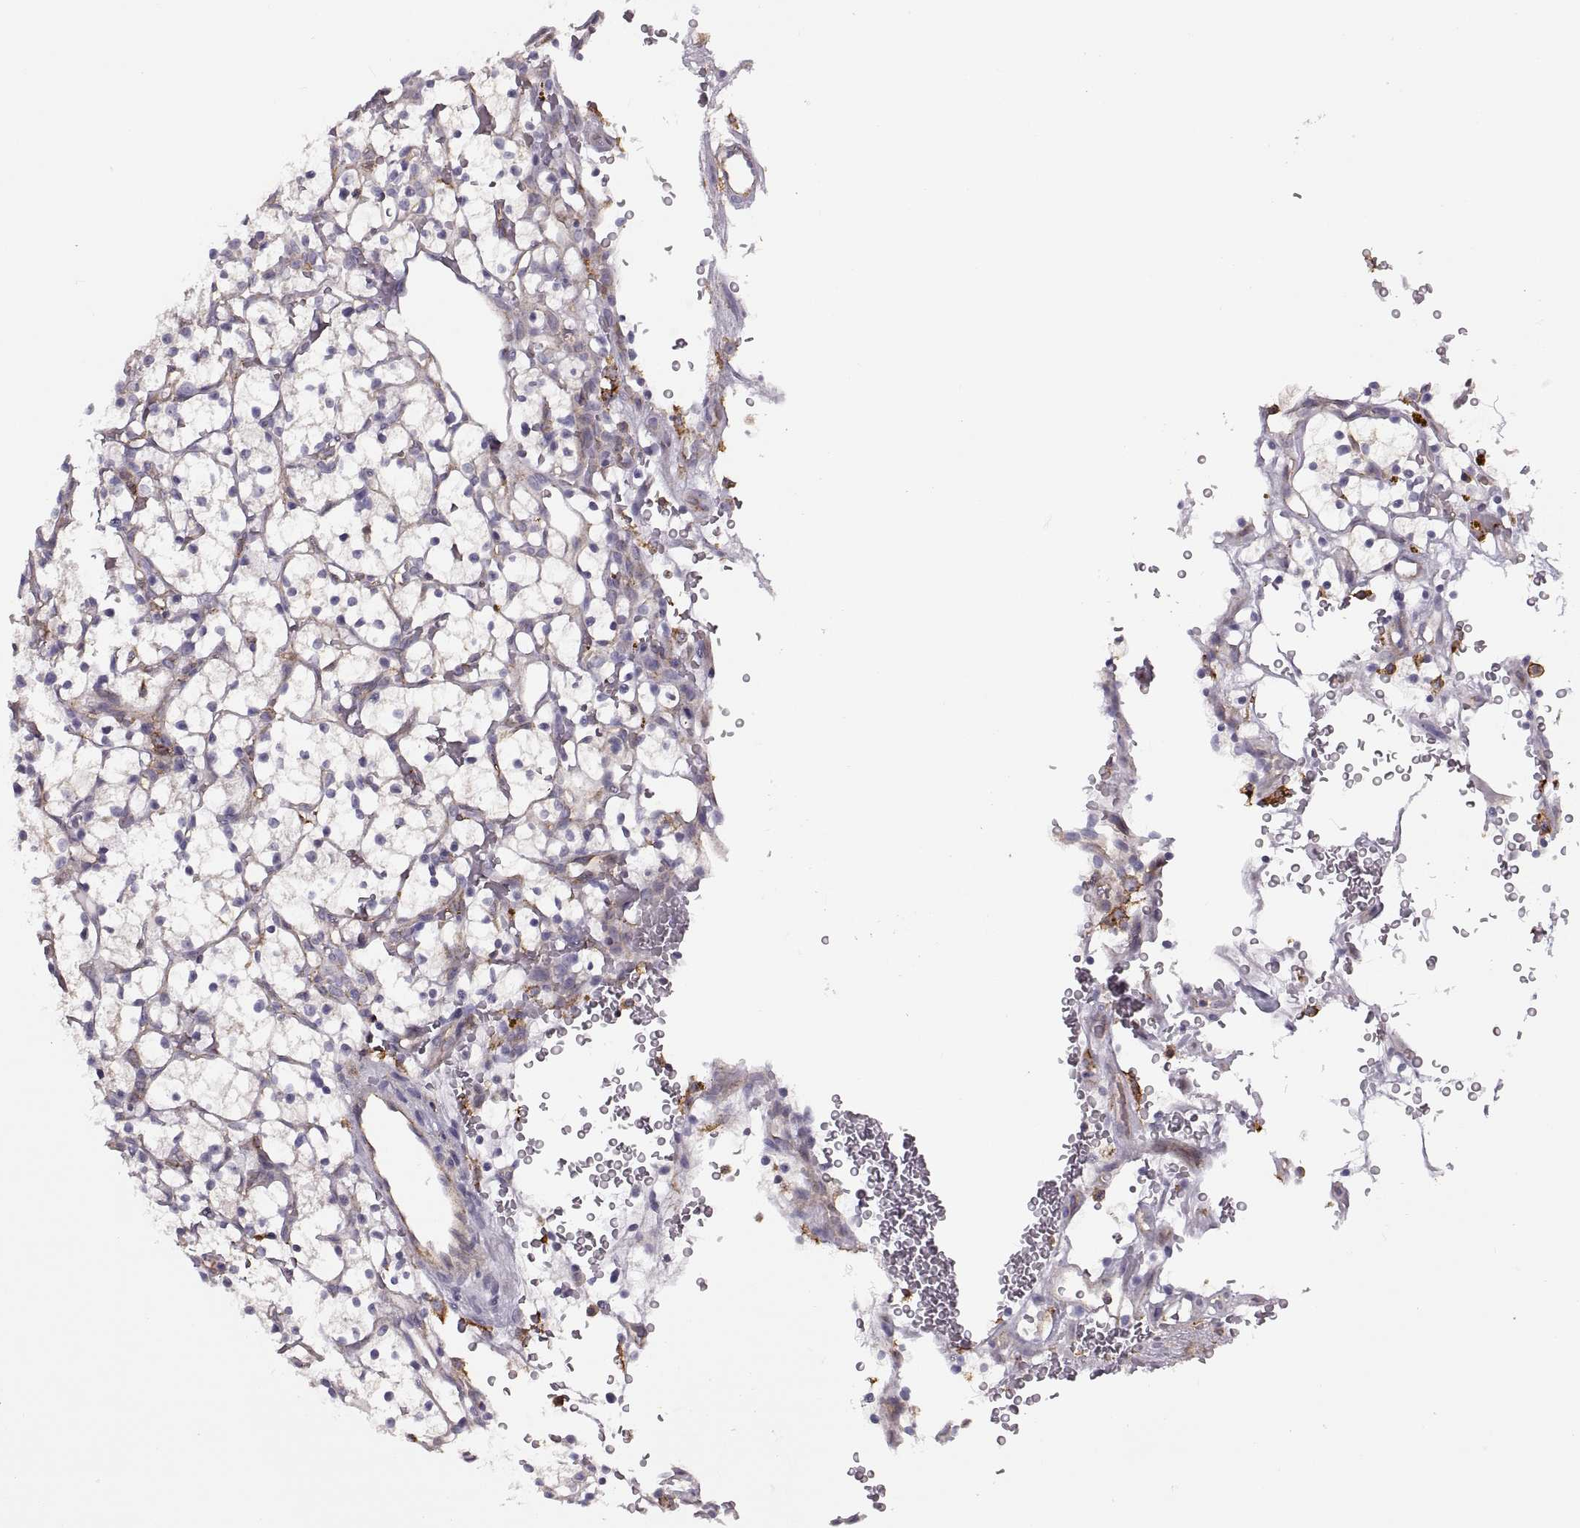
{"staining": {"intensity": "negative", "quantity": "none", "location": "none"}, "tissue": "renal cancer", "cell_type": "Tumor cells", "image_type": "cancer", "snomed": [{"axis": "morphology", "description": "Adenocarcinoma, NOS"}, {"axis": "topography", "description": "Kidney"}], "caption": "The IHC micrograph has no significant positivity in tumor cells of renal cancer (adenocarcinoma) tissue.", "gene": "RALB", "patient": {"sex": "female", "age": 64}}